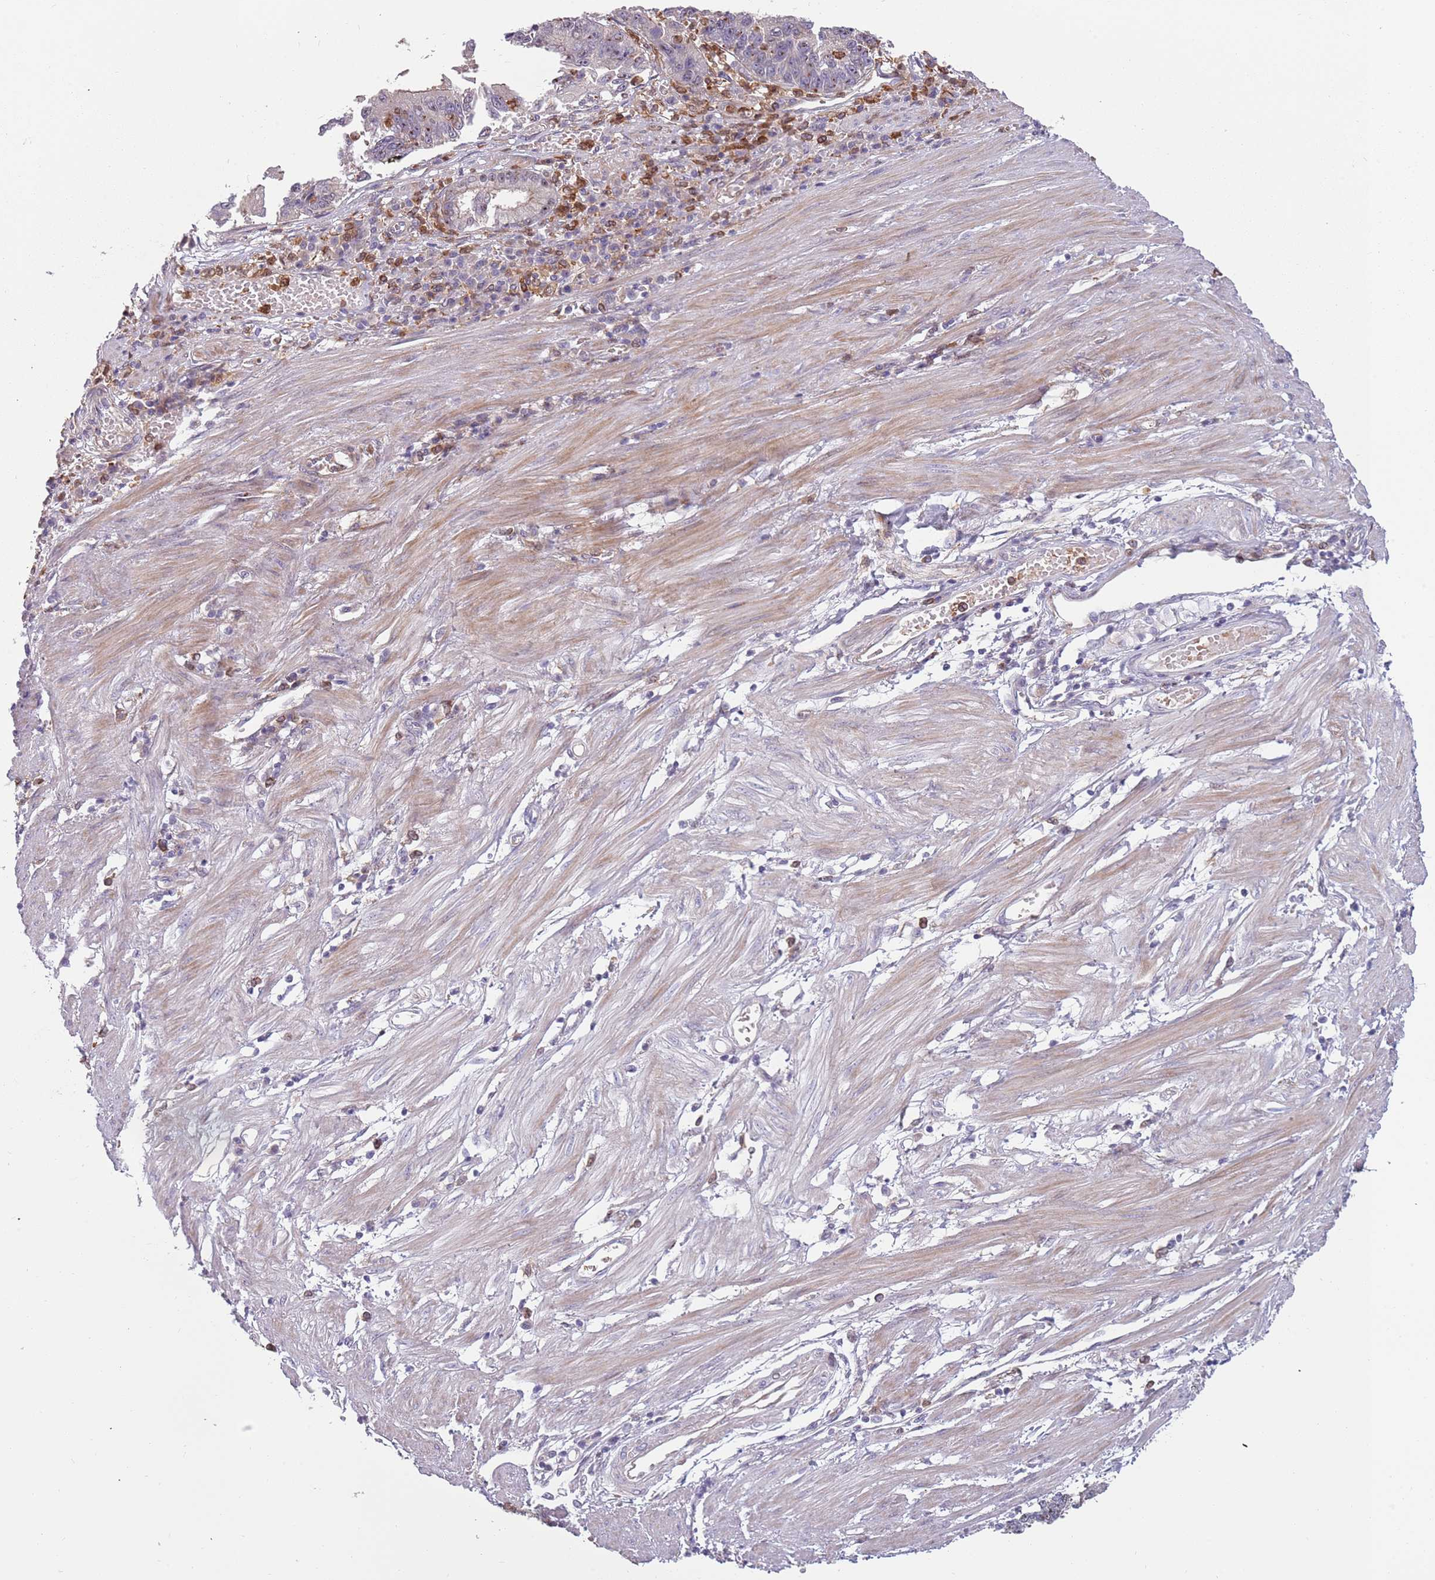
{"staining": {"intensity": "negative", "quantity": "none", "location": "none"}, "tissue": "stomach cancer", "cell_type": "Tumor cells", "image_type": "cancer", "snomed": [{"axis": "morphology", "description": "Adenocarcinoma, NOS"}, {"axis": "topography", "description": "Stomach"}], "caption": "Immunohistochemical staining of human stomach cancer reveals no significant expression in tumor cells.", "gene": "NADK", "patient": {"sex": "male", "age": 59}}